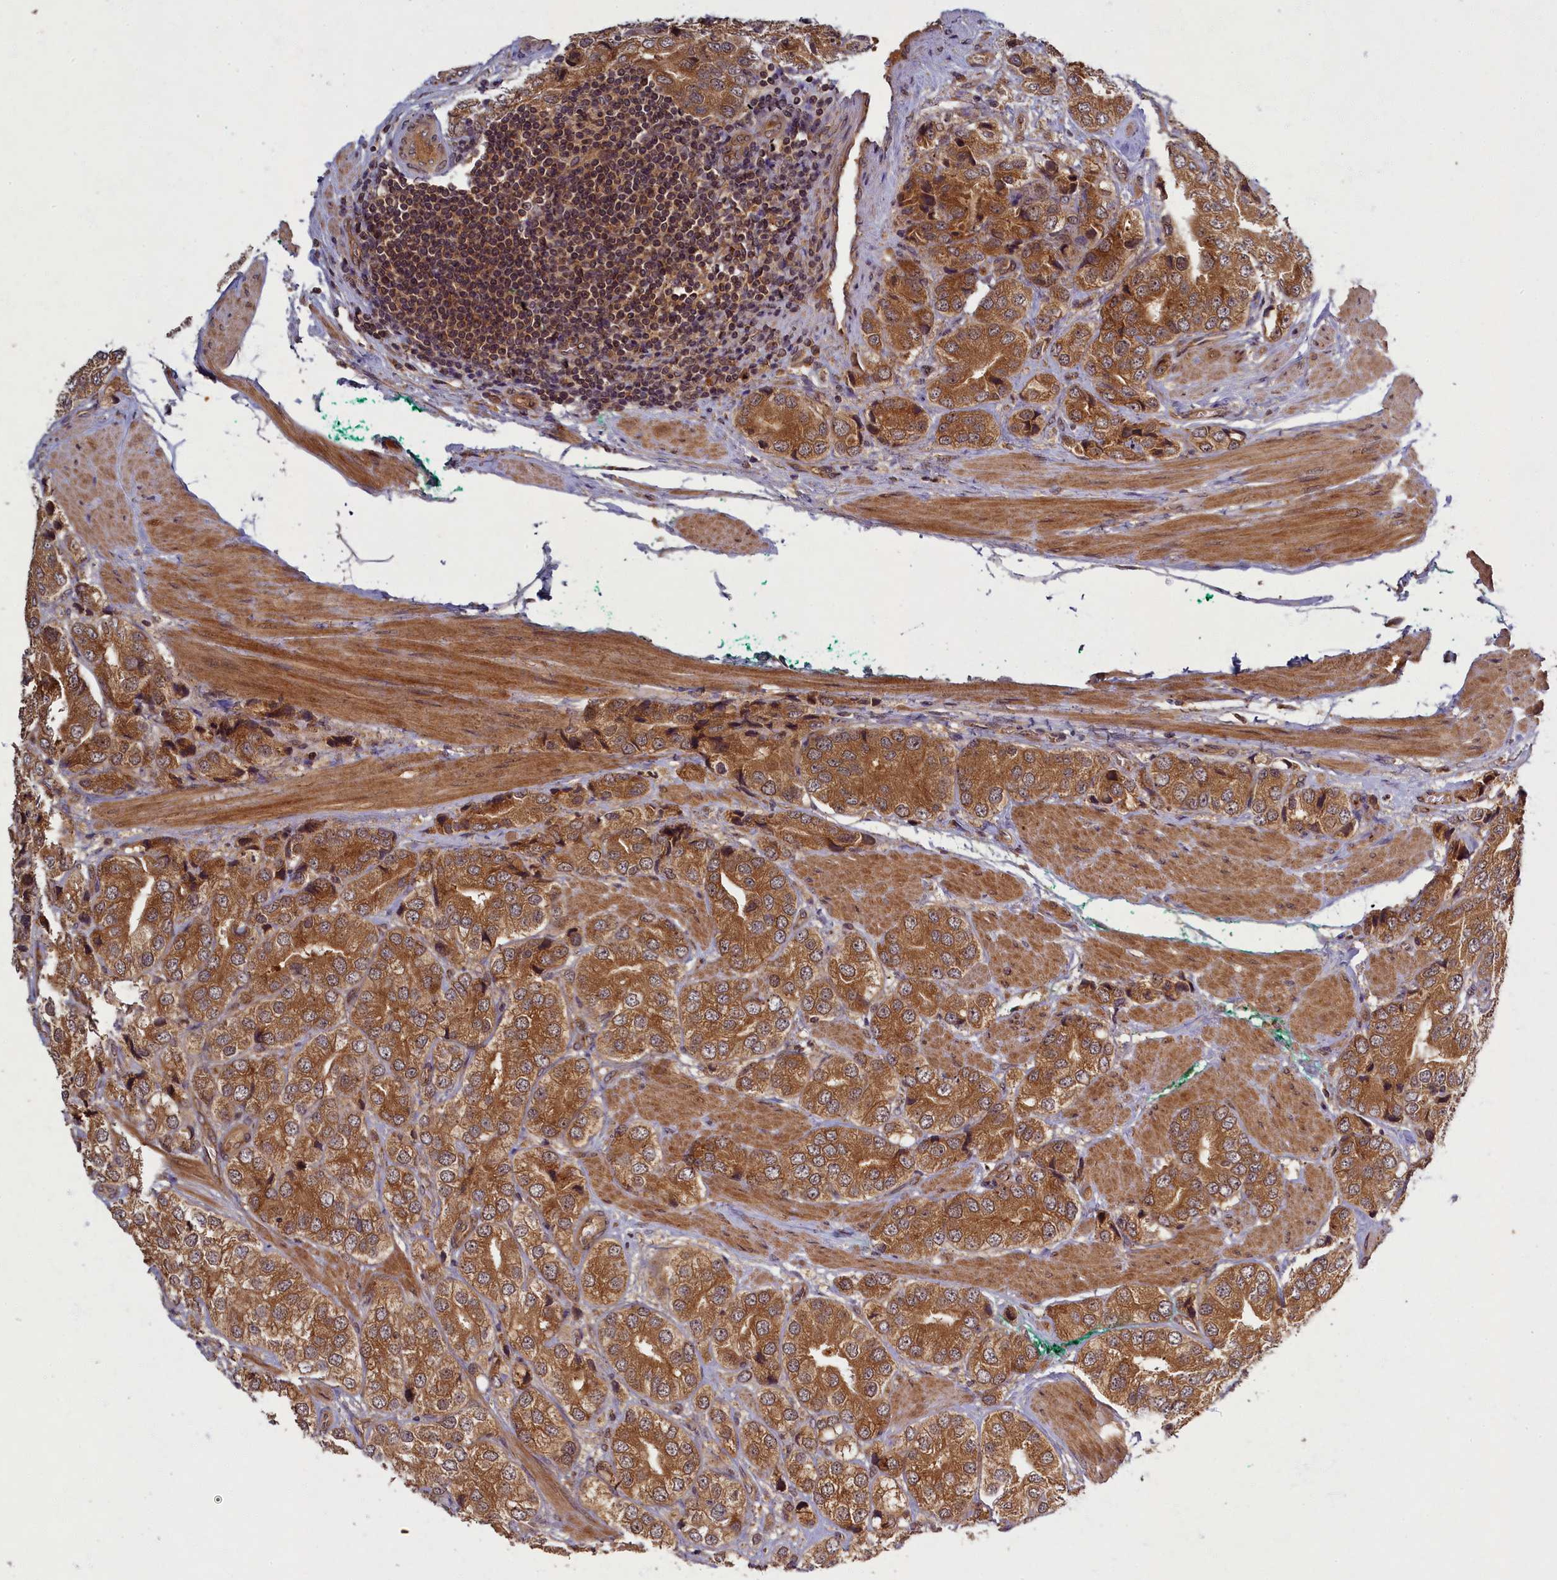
{"staining": {"intensity": "moderate", "quantity": ">75%", "location": "cytoplasmic/membranous"}, "tissue": "prostate cancer", "cell_type": "Tumor cells", "image_type": "cancer", "snomed": [{"axis": "morphology", "description": "Adenocarcinoma, High grade"}, {"axis": "topography", "description": "Prostate"}], "caption": "Immunohistochemical staining of prostate cancer shows medium levels of moderate cytoplasmic/membranous positivity in approximately >75% of tumor cells.", "gene": "BICD1", "patient": {"sex": "male", "age": 50}}